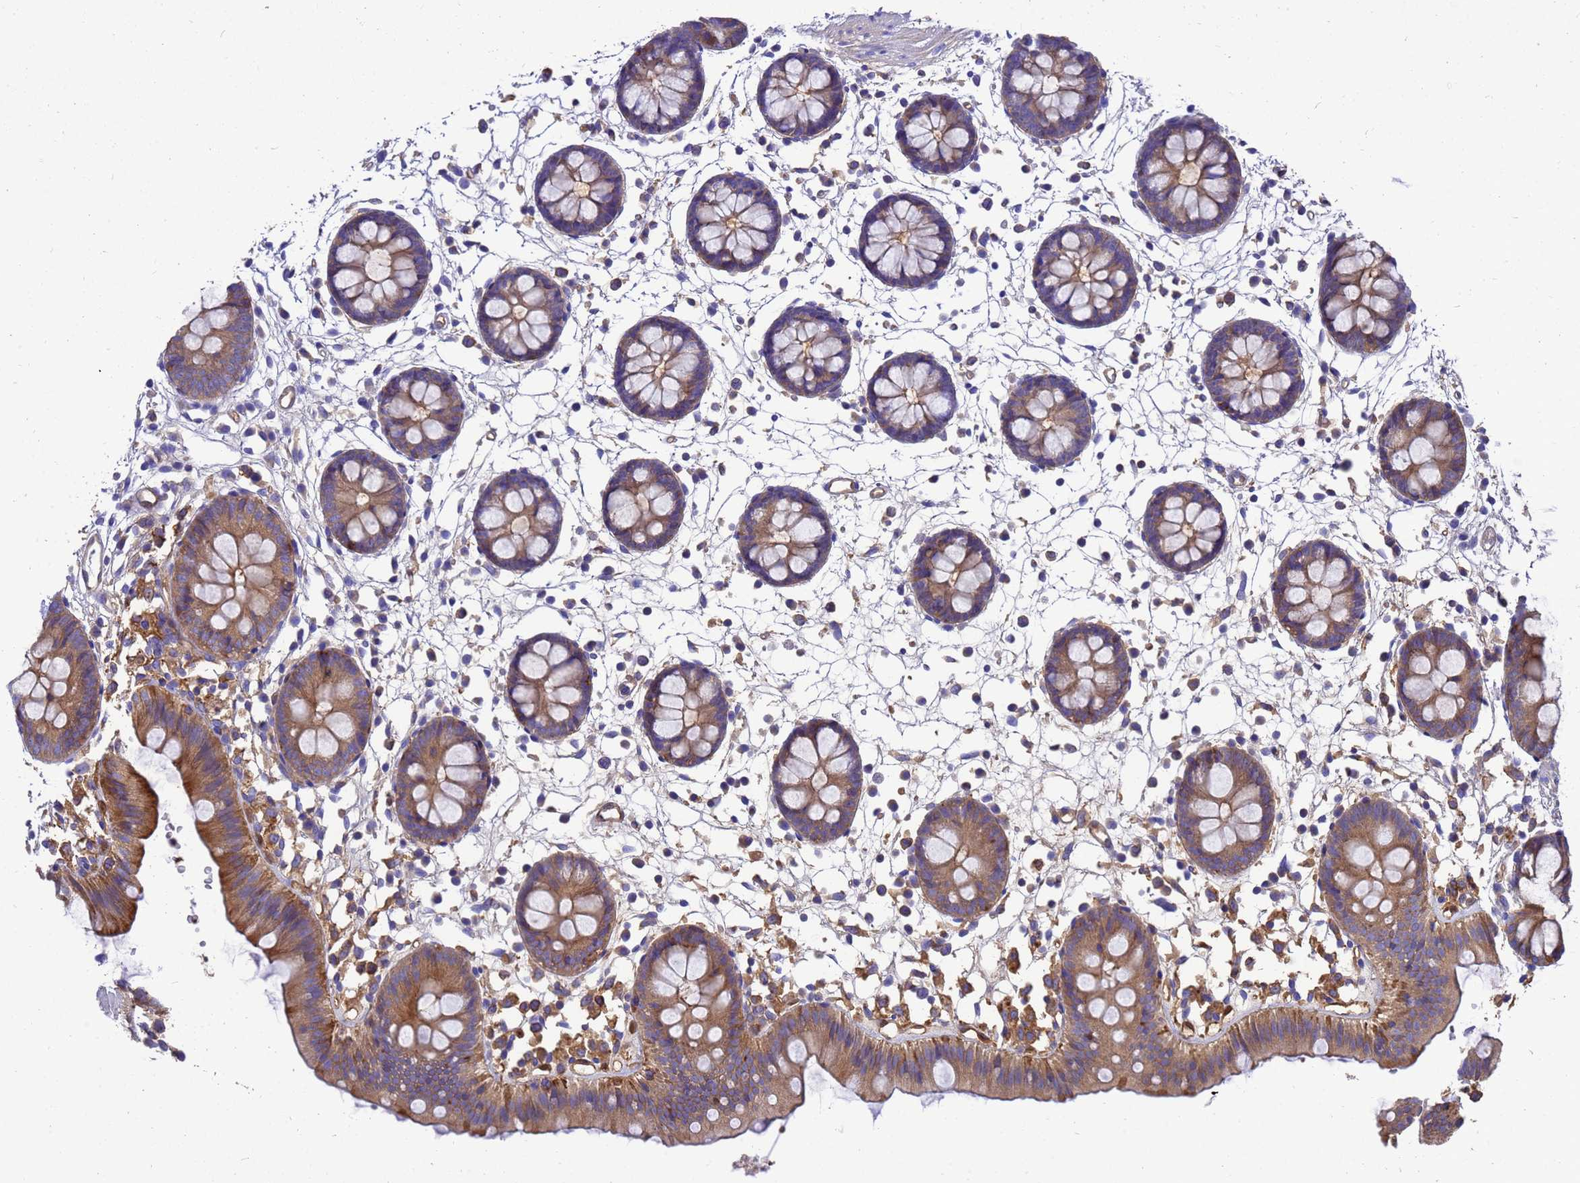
{"staining": {"intensity": "weak", "quantity": "25%-75%", "location": "cytoplasmic/membranous"}, "tissue": "colon", "cell_type": "Endothelial cells", "image_type": "normal", "snomed": [{"axis": "morphology", "description": "Normal tissue, NOS"}, {"axis": "topography", "description": "Colon"}], "caption": "Endothelial cells display low levels of weak cytoplasmic/membranous expression in about 25%-75% of cells in unremarkable colon. (Stains: DAB in brown, nuclei in blue, Microscopy: brightfield microscopy at high magnification).", "gene": "ZNF235", "patient": {"sex": "male", "age": 56}}